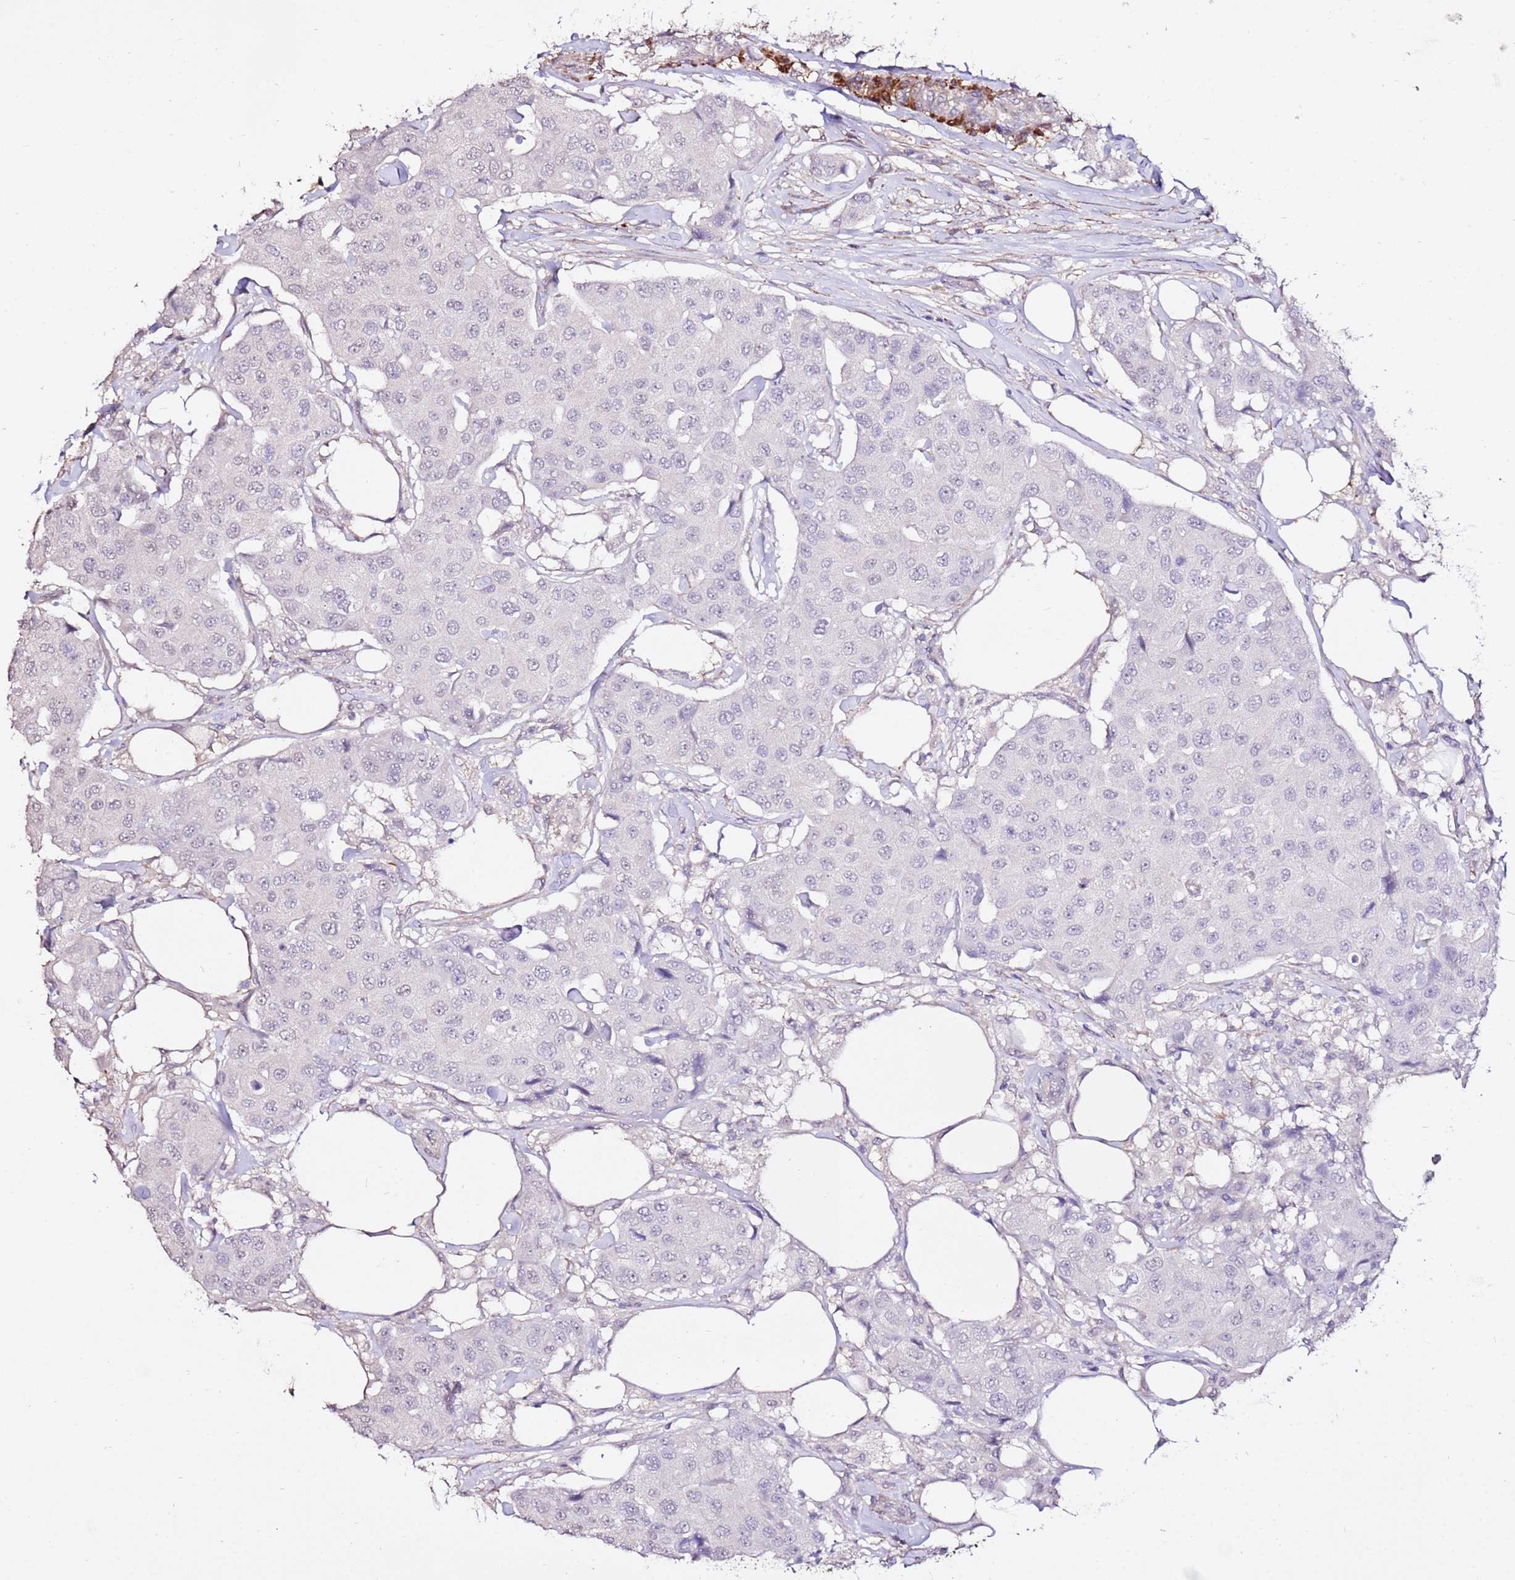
{"staining": {"intensity": "negative", "quantity": "none", "location": "none"}, "tissue": "breast cancer", "cell_type": "Tumor cells", "image_type": "cancer", "snomed": [{"axis": "morphology", "description": "Duct carcinoma"}, {"axis": "topography", "description": "Breast"}], "caption": "High power microscopy photomicrograph of an IHC image of breast cancer, revealing no significant staining in tumor cells.", "gene": "ART5", "patient": {"sex": "female", "age": 80}}